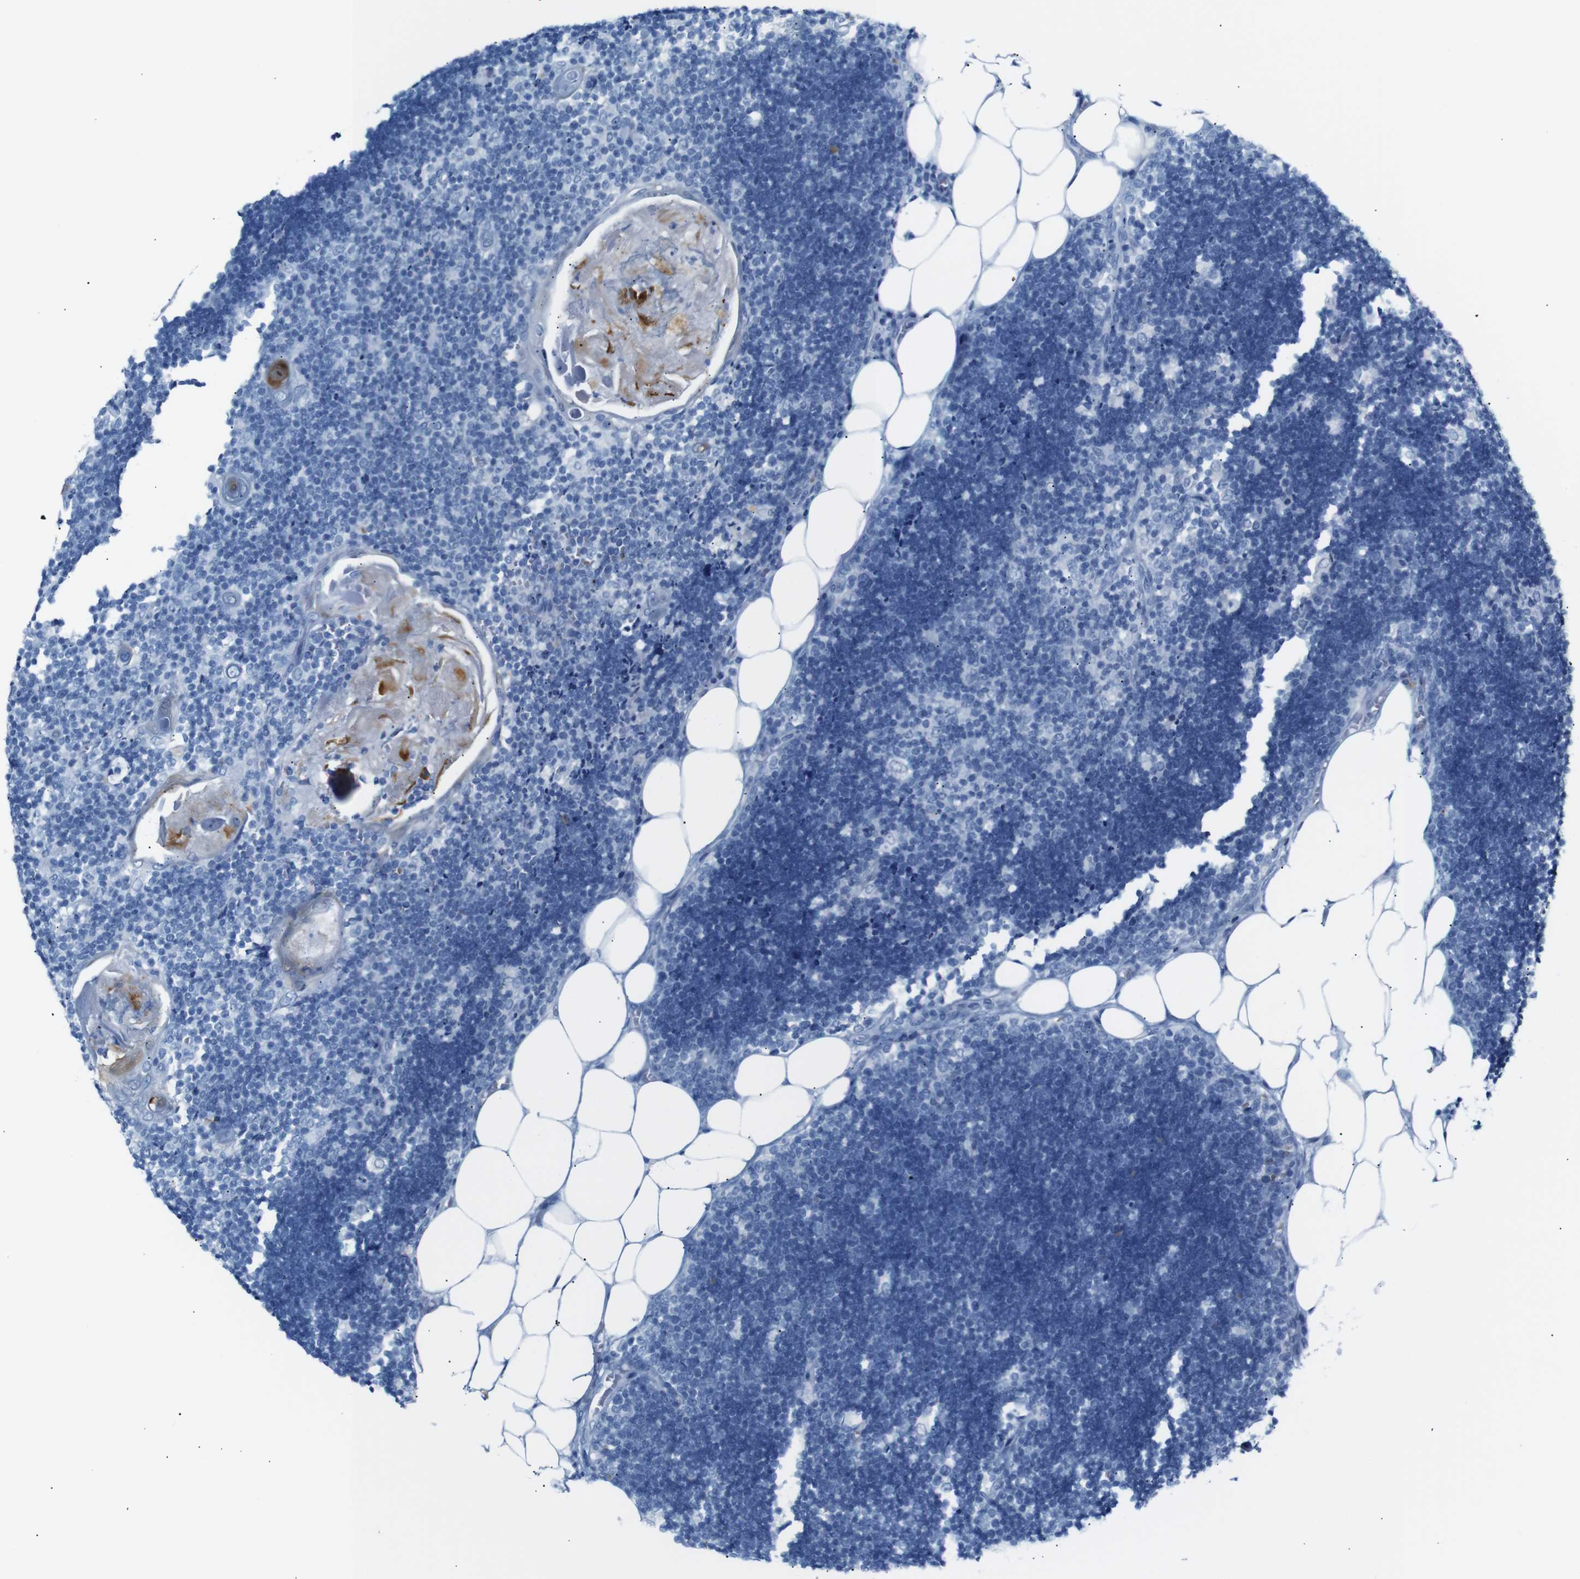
{"staining": {"intensity": "negative", "quantity": "none", "location": "none"}, "tissue": "lymph node", "cell_type": "Germinal center cells", "image_type": "normal", "snomed": [{"axis": "morphology", "description": "Normal tissue, NOS"}, {"axis": "topography", "description": "Lymph node"}], "caption": "High magnification brightfield microscopy of normal lymph node stained with DAB (3,3'-diaminobenzidine) (brown) and counterstained with hematoxylin (blue): germinal center cells show no significant staining. (DAB immunohistochemistry (IHC) with hematoxylin counter stain).", "gene": "ERVMER34", "patient": {"sex": "male", "age": 33}}